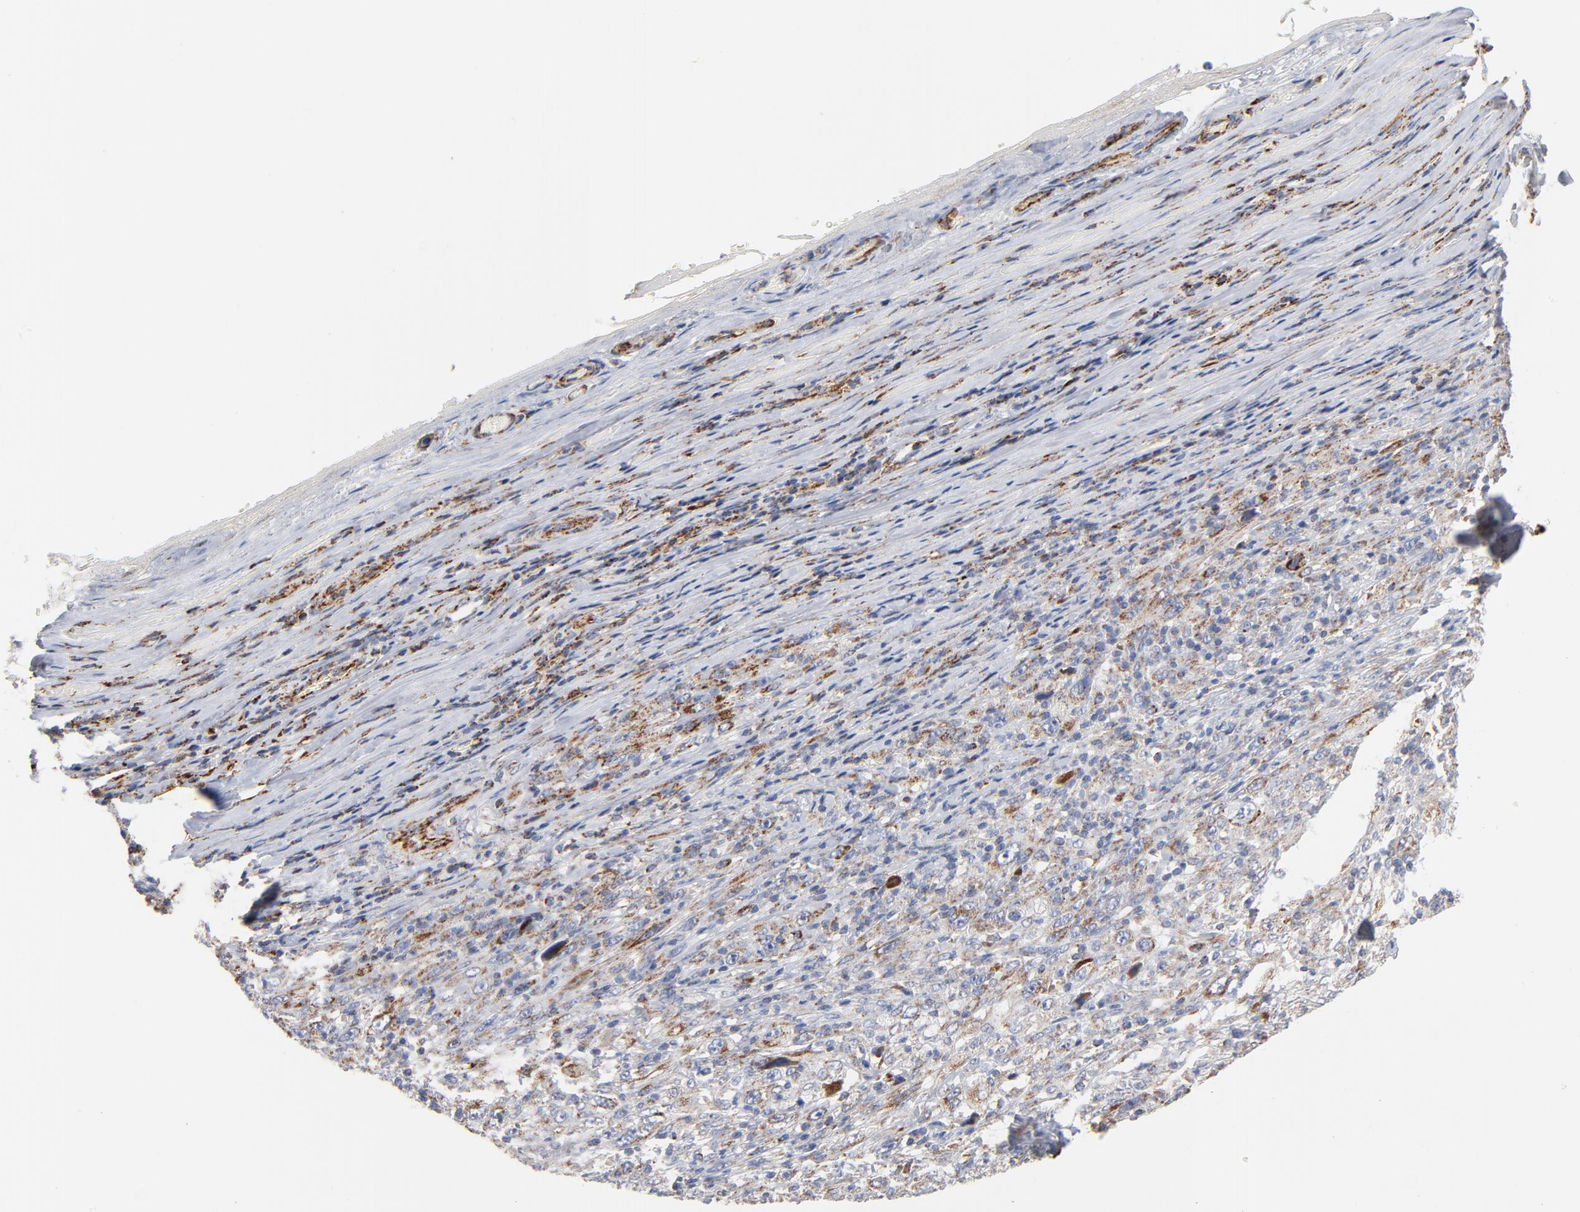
{"staining": {"intensity": "moderate", "quantity": ">75%", "location": "cytoplasmic/membranous"}, "tissue": "melanoma", "cell_type": "Tumor cells", "image_type": "cancer", "snomed": [{"axis": "morphology", "description": "Malignant melanoma, Metastatic site"}, {"axis": "topography", "description": "Skin"}], "caption": "The histopathology image reveals immunohistochemical staining of malignant melanoma (metastatic site). There is moderate cytoplasmic/membranous expression is seen in approximately >75% of tumor cells.", "gene": "DIABLO", "patient": {"sex": "female", "age": 56}}